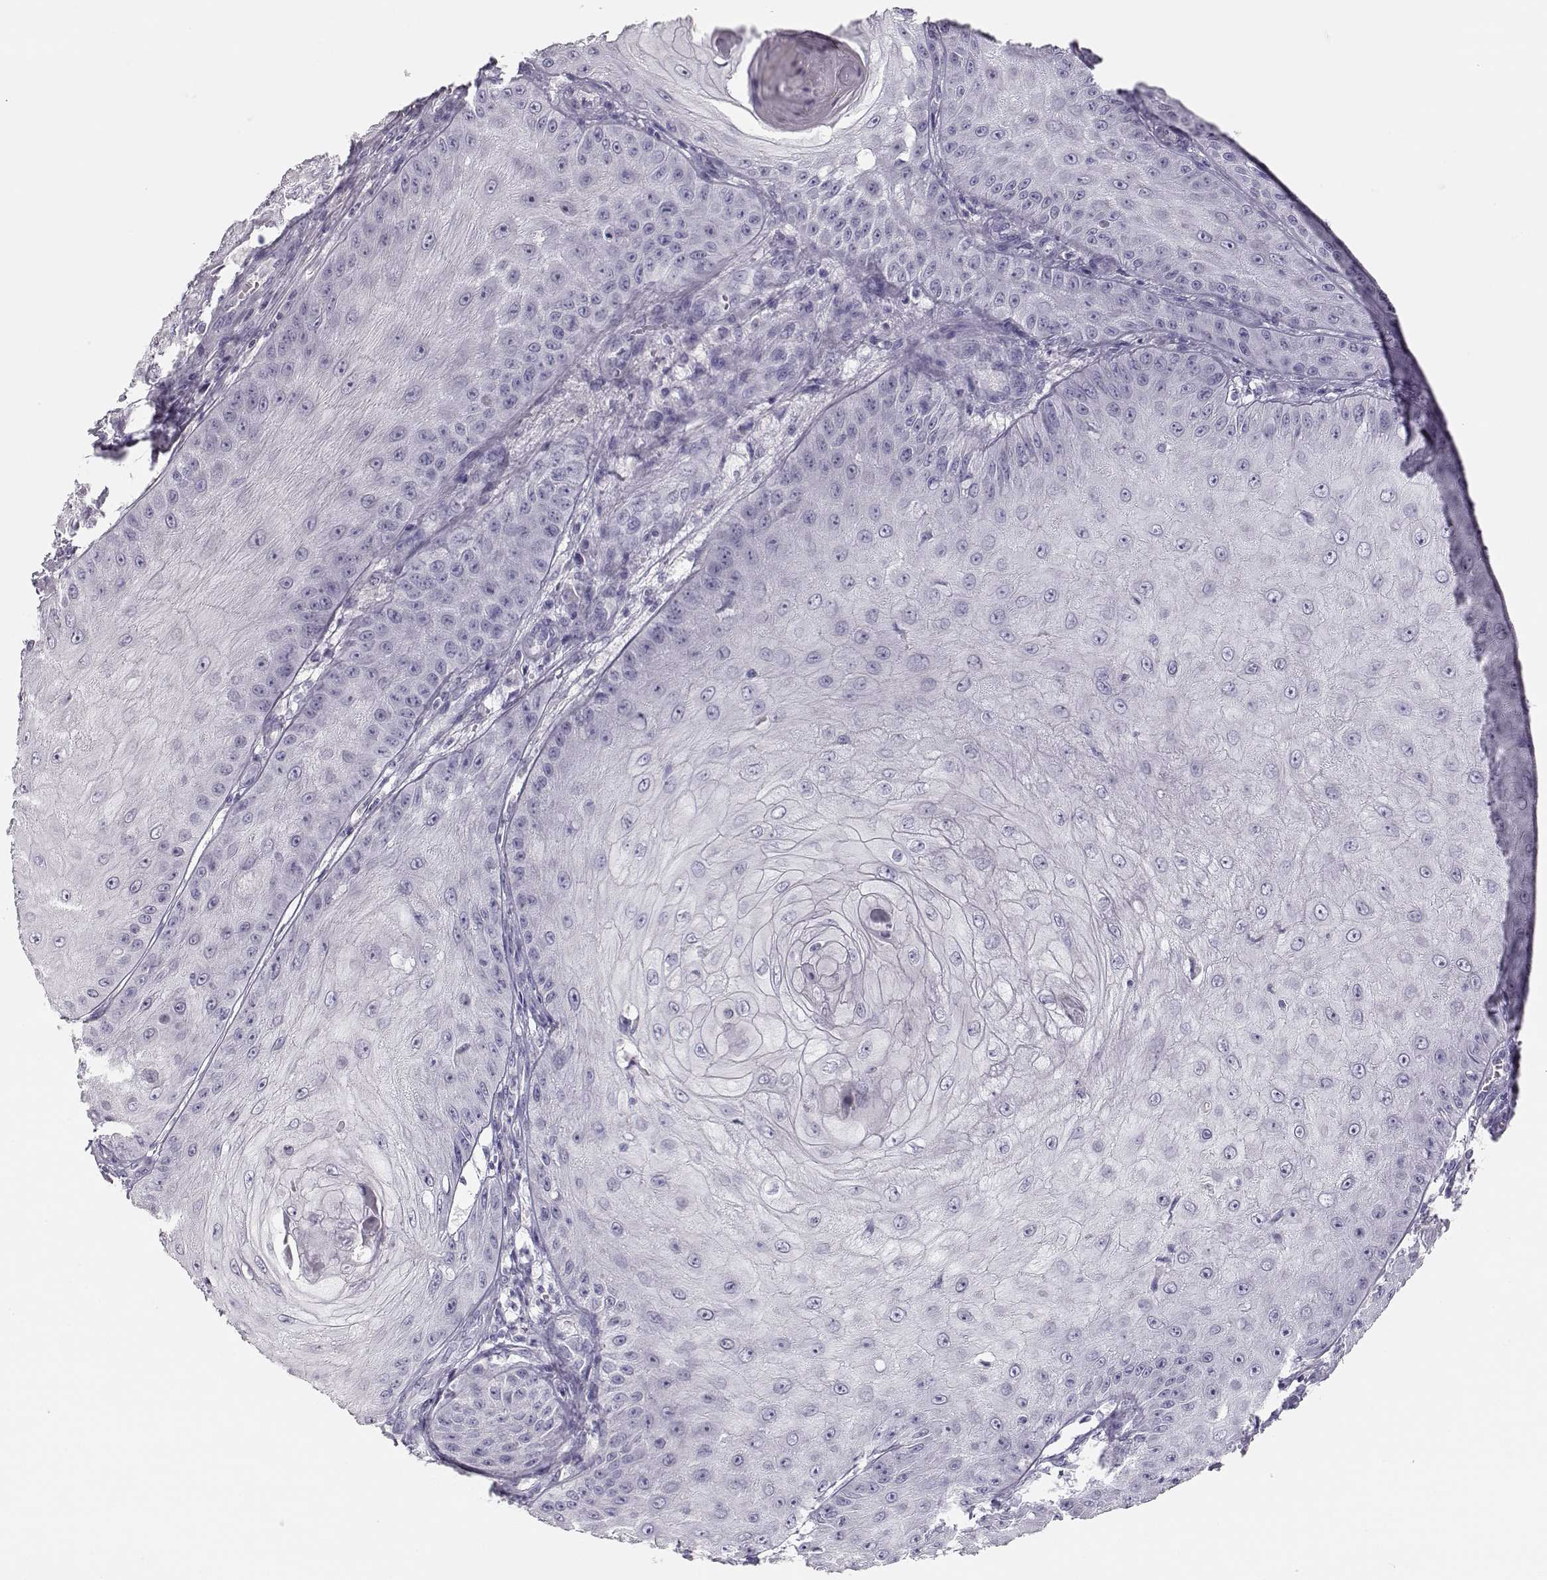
{"staining": {"intensity": "negative", "quantity": "none", "location": "none"}, "tissue": "skin cancer", "cell_type": "Tumor cells", "image_type": "cancer", "snomed": [{"axis": "morphology", "description": "Squamous cell carcinoma, NOS"}, {"axis": "topography", "description": "Skin"}], "caption": "This is an immunohistochemistry photomicrograph of skin squamous cell carcinoma. There is no expression in tumor cells.", "gene": "LEPR", "patient": {"sex": "male", "age": 70}}